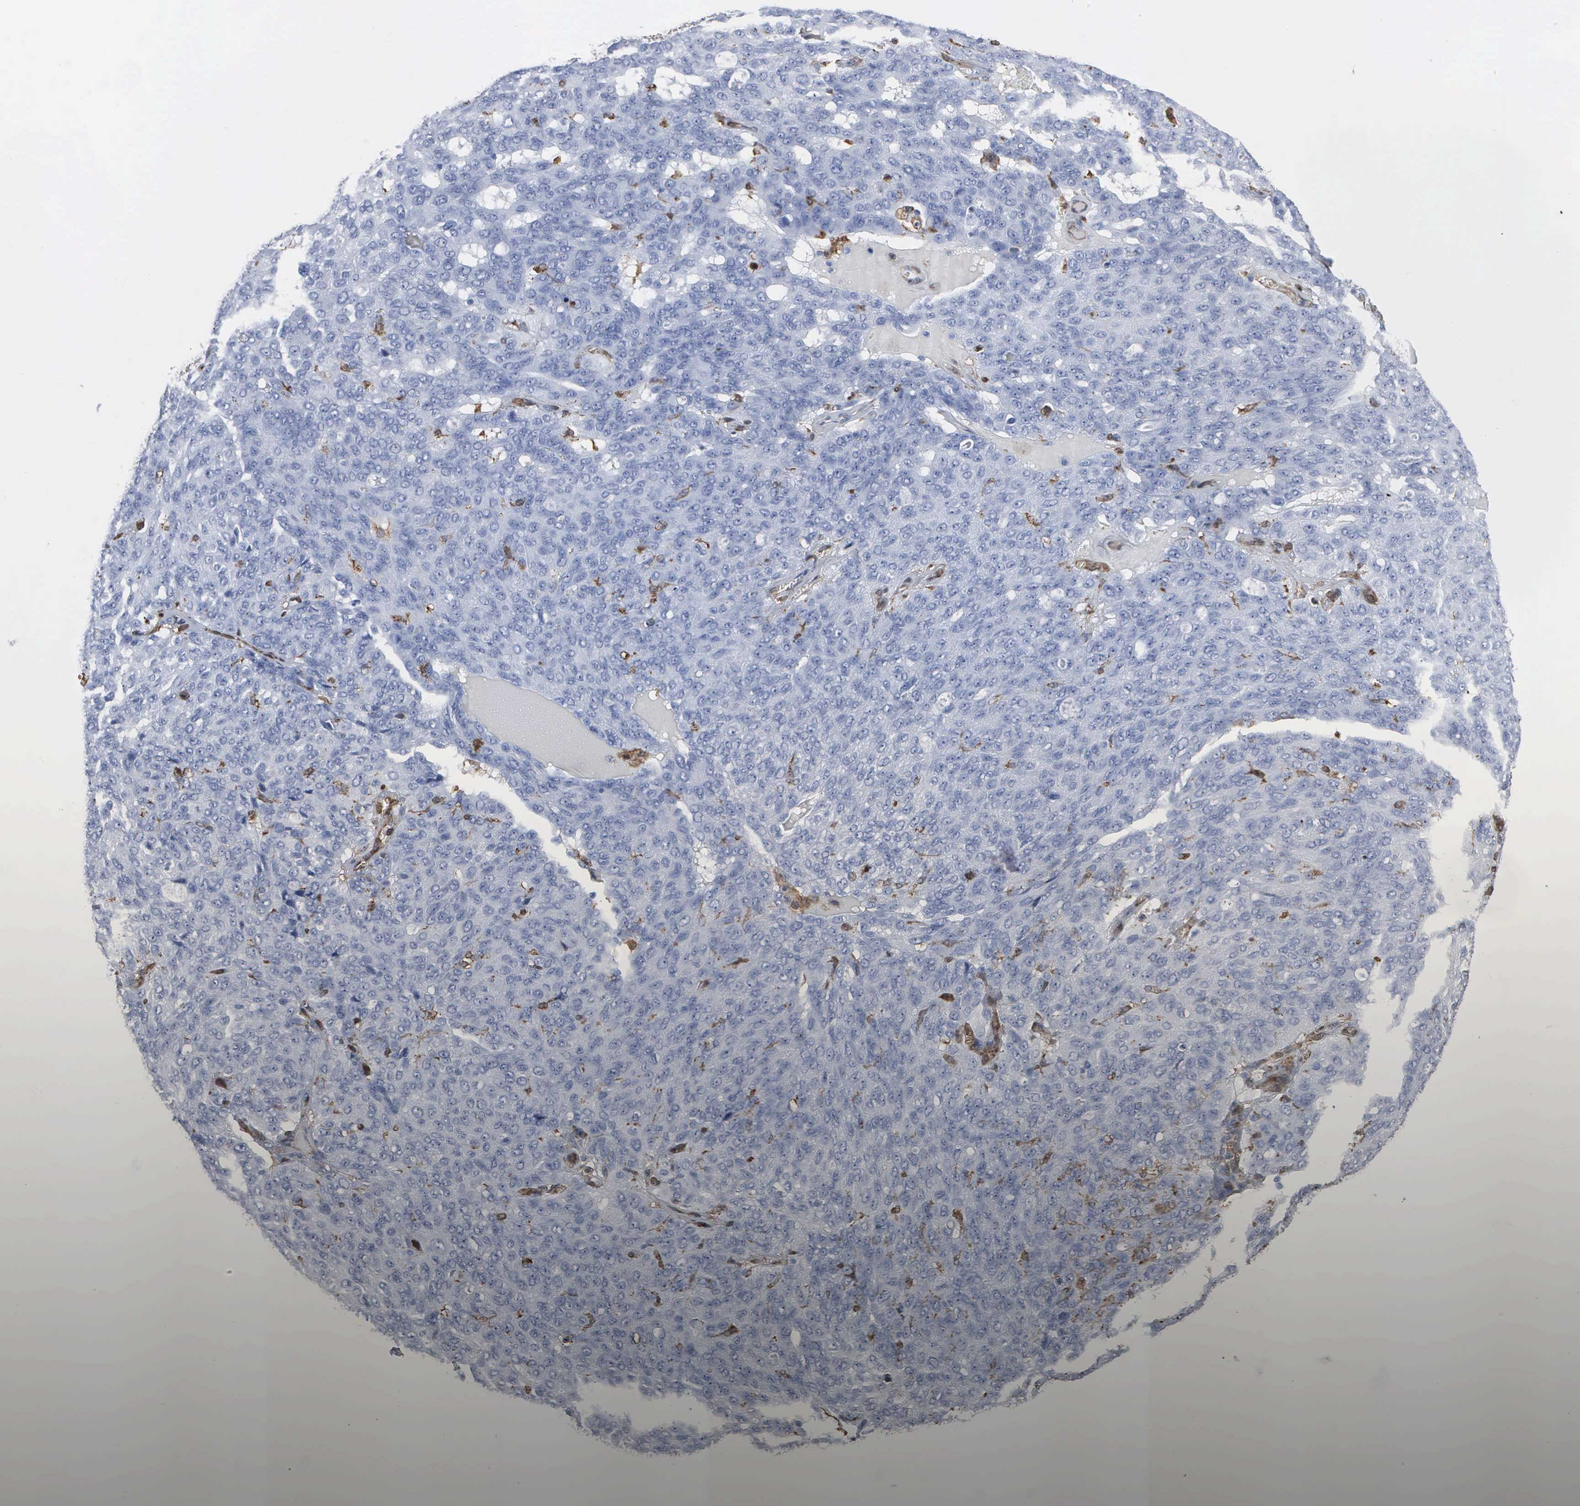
{"staining": {"intensity": "negative", "quantity": "none", "location": "none"}, "tissue": "ovarian cancer", "cell_type": "Tumor cells", "image_type": "cancer", "snomed": [{"axis": "morphology", "description": "Carcinoma, endometroid"}, {"axis": "topography", "description": "Ovary"}], "caption": "Immunohistochemical staining of human ovarian endometroid carcinoma exhibits no significant positivity in tumor cells.", "gene": "FSCN1", "patient": {"sex": "female", "age": 60}}